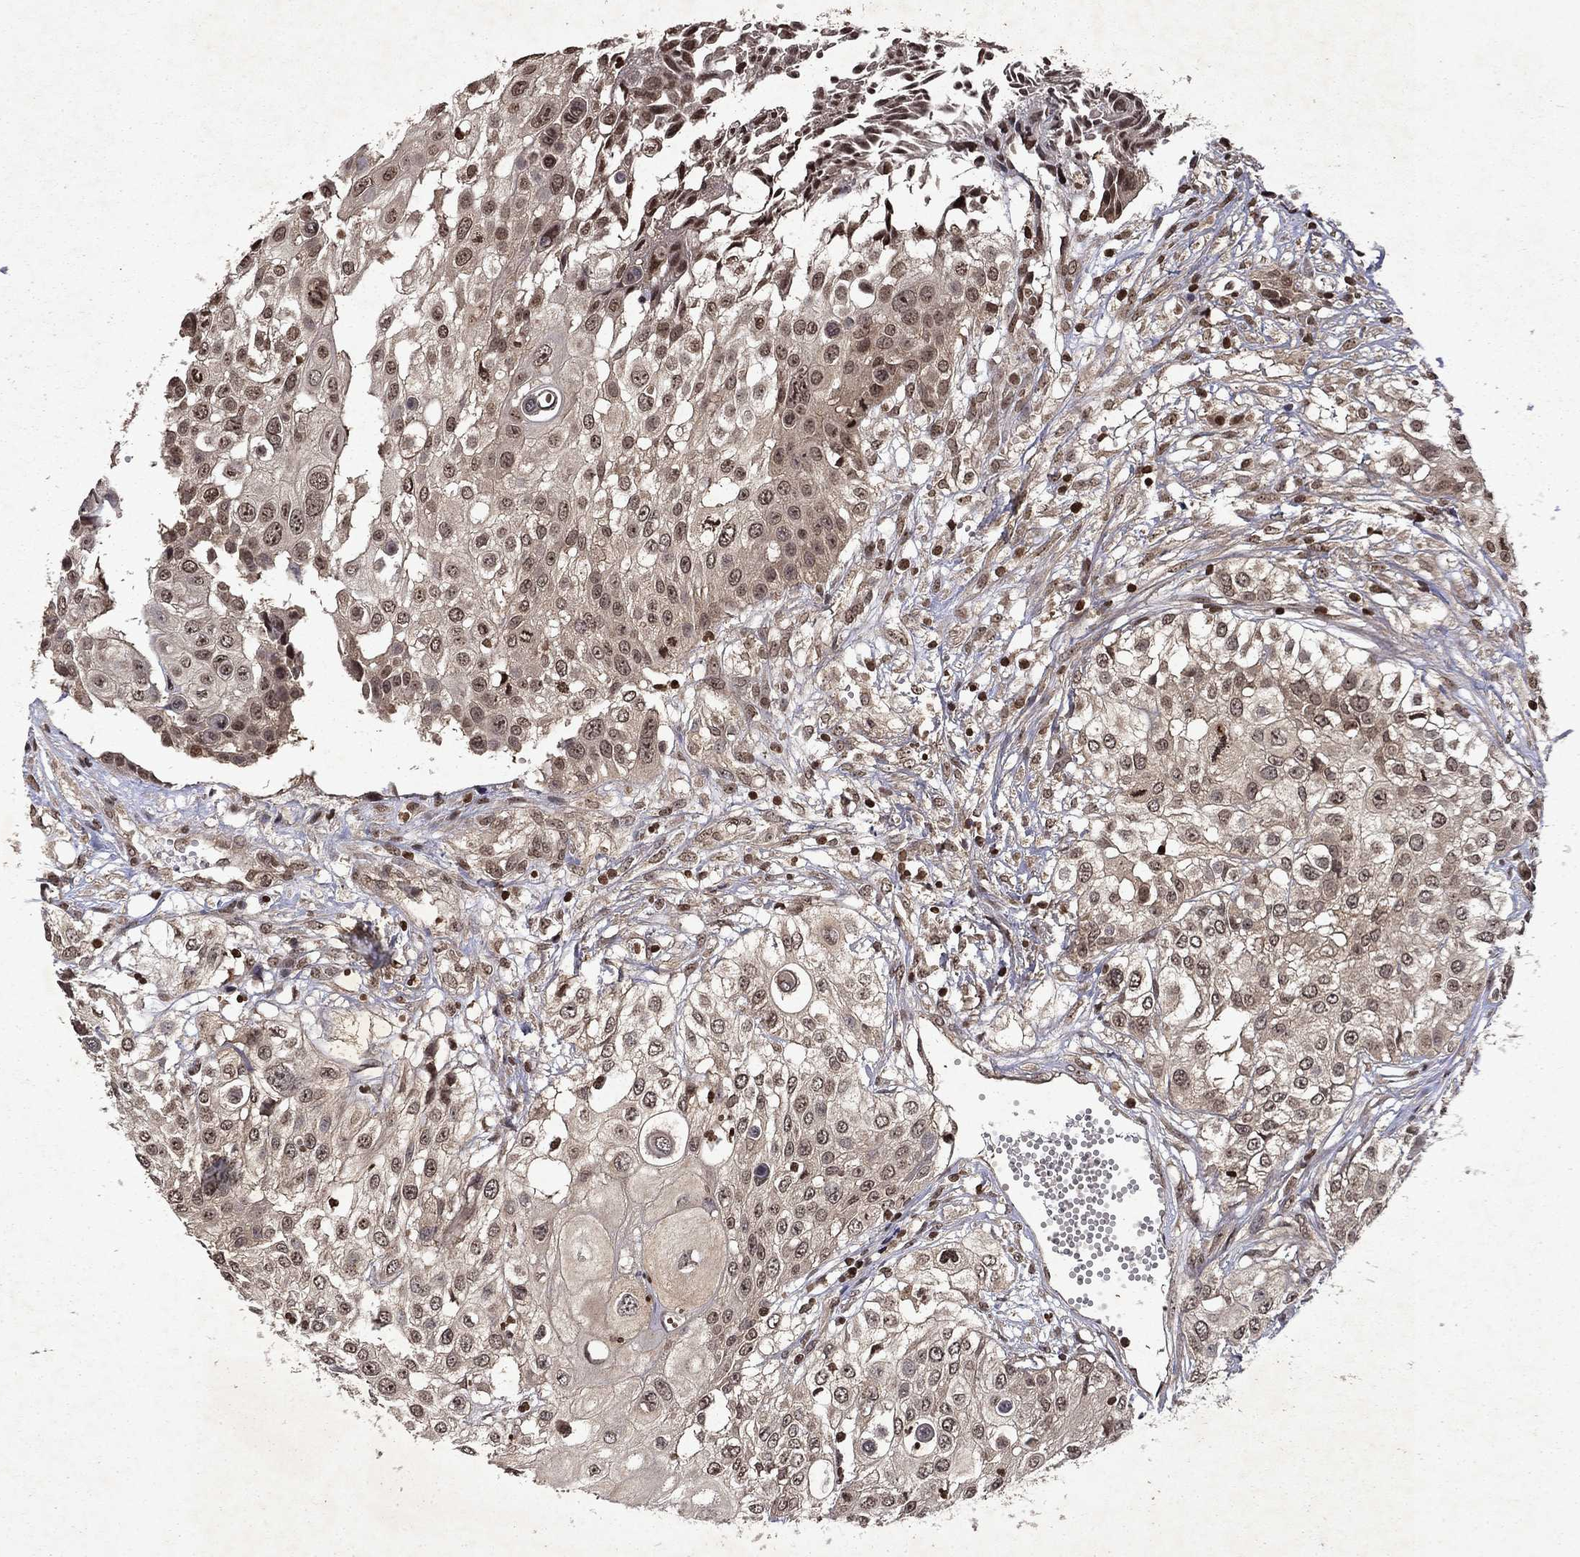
{"staining": {"intensity": "weak", "quantity": ">75%", "location": "cytoplasmic/membranous,nuclear"}, "tissue": "urothelial cancer", "cell_type": "Tumor cells", "image_type": "cancer", "snomed": [{"axis": "morphology", "description": "Urothelial carcinoma, High grade"}, {"axis": "topography", "description": "Urinary bladder"}], "caption": "IHC micrograph of neoplastic tissue: human urothelial cancer stained using immunohistochemistry demonstrates low levels of weak protein expression localized specifically in the cytoplasmic/membranous and nuclear of tumor cells, appearing as a cytoplasmic/membranous and nuclear brown color.", "gene": "PIN4", "patient": {"sex": "female", "age": 79}}